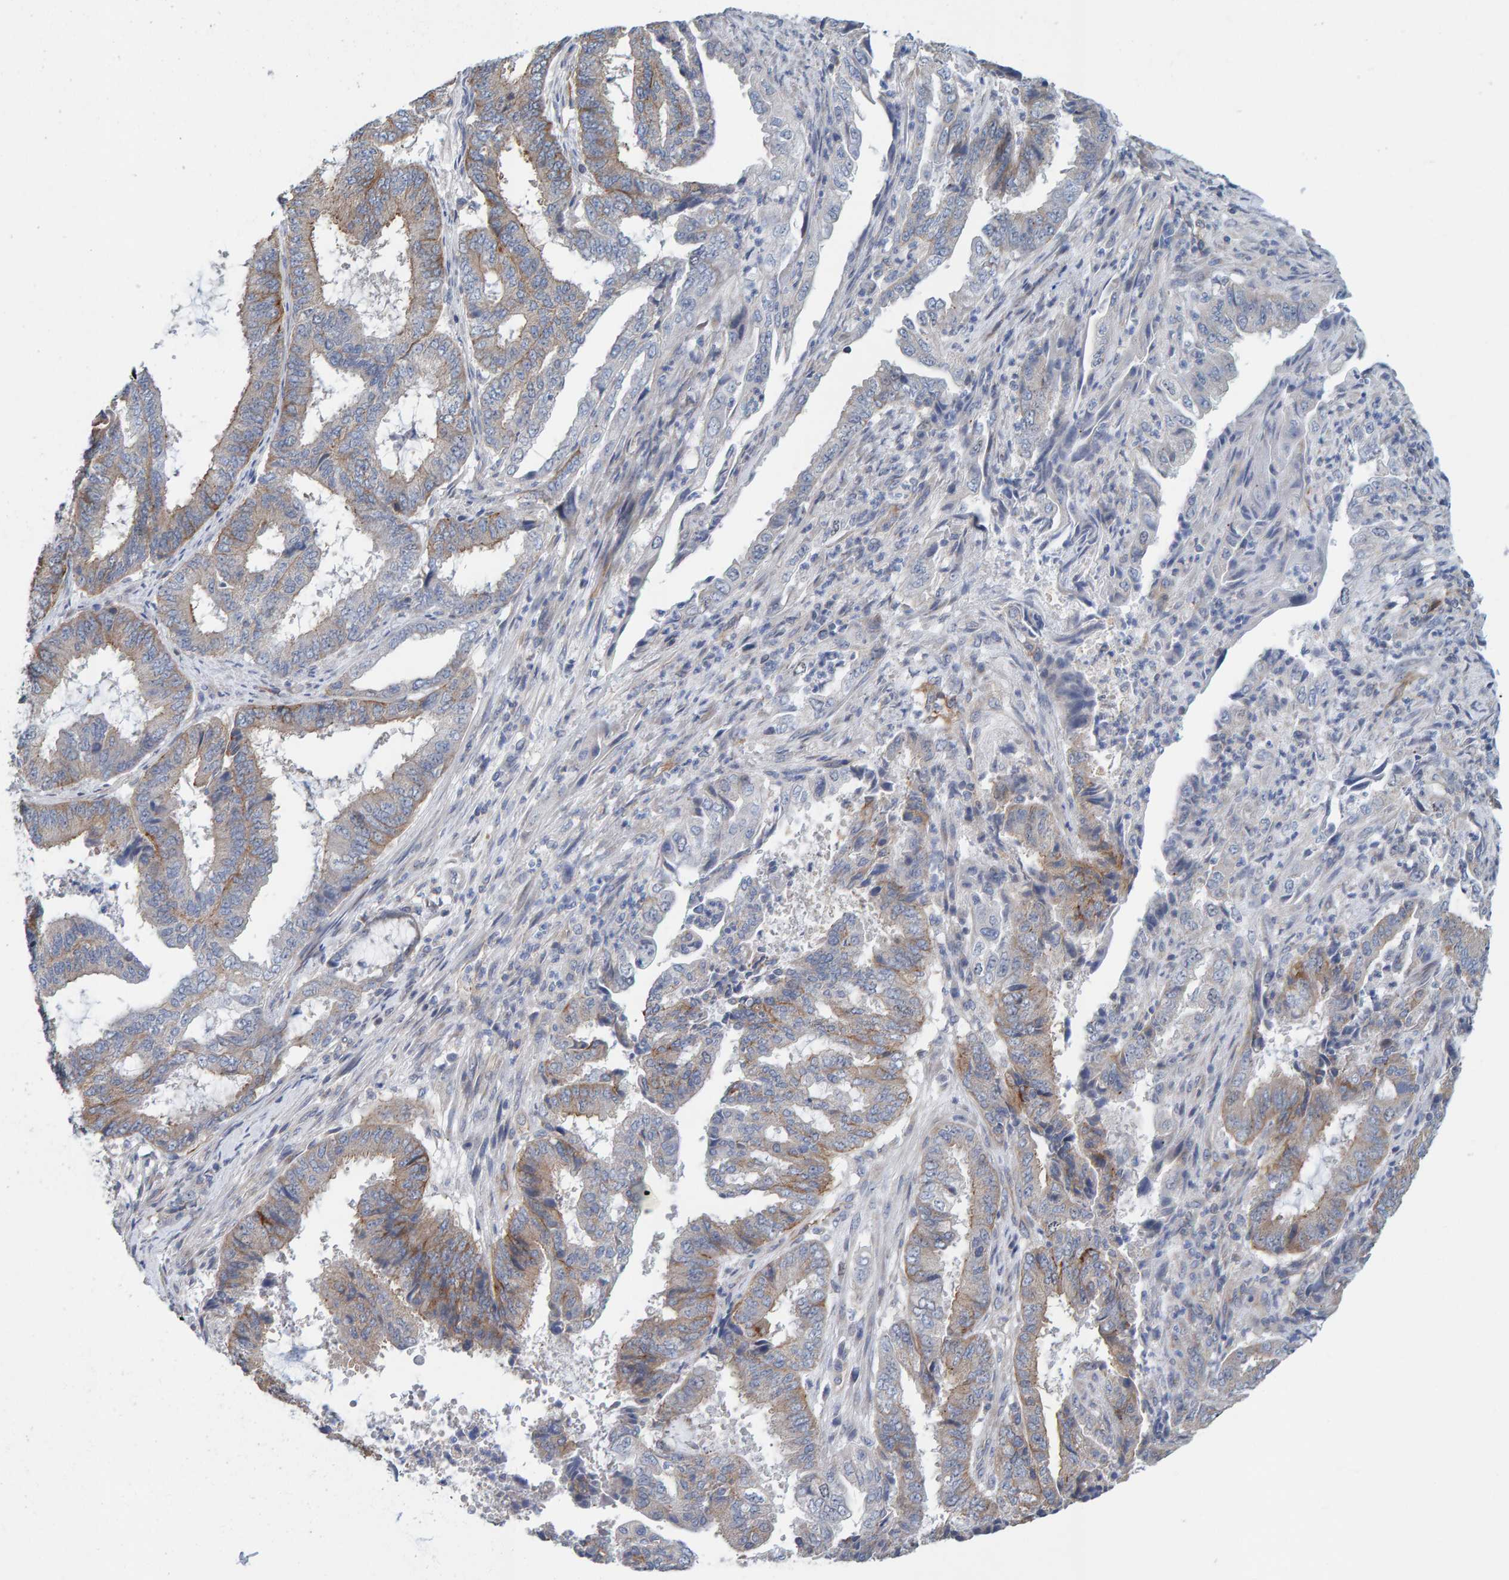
{"staining": {"intensity": "moderate", "quantity": "<25%", "location": "cytoplasmic/membranous"}, "tissue": "endometrial cancer", "cell_type": "Tumor cells", "image_type": "cancer", "snomed": [{"axis": "morphology", "description": "Adenocarcinoma, NOS"}, {"axis": "topography", "description": "Endometrium"}], "caption": "Brown immunohistochemical staining in human endometrial cancer reveals moderate cytoplasmic/membranous positivity in approximately <25% of tumor cells.", "gene": "RGP1", "patient": {"sex": "female", "age": 51}}